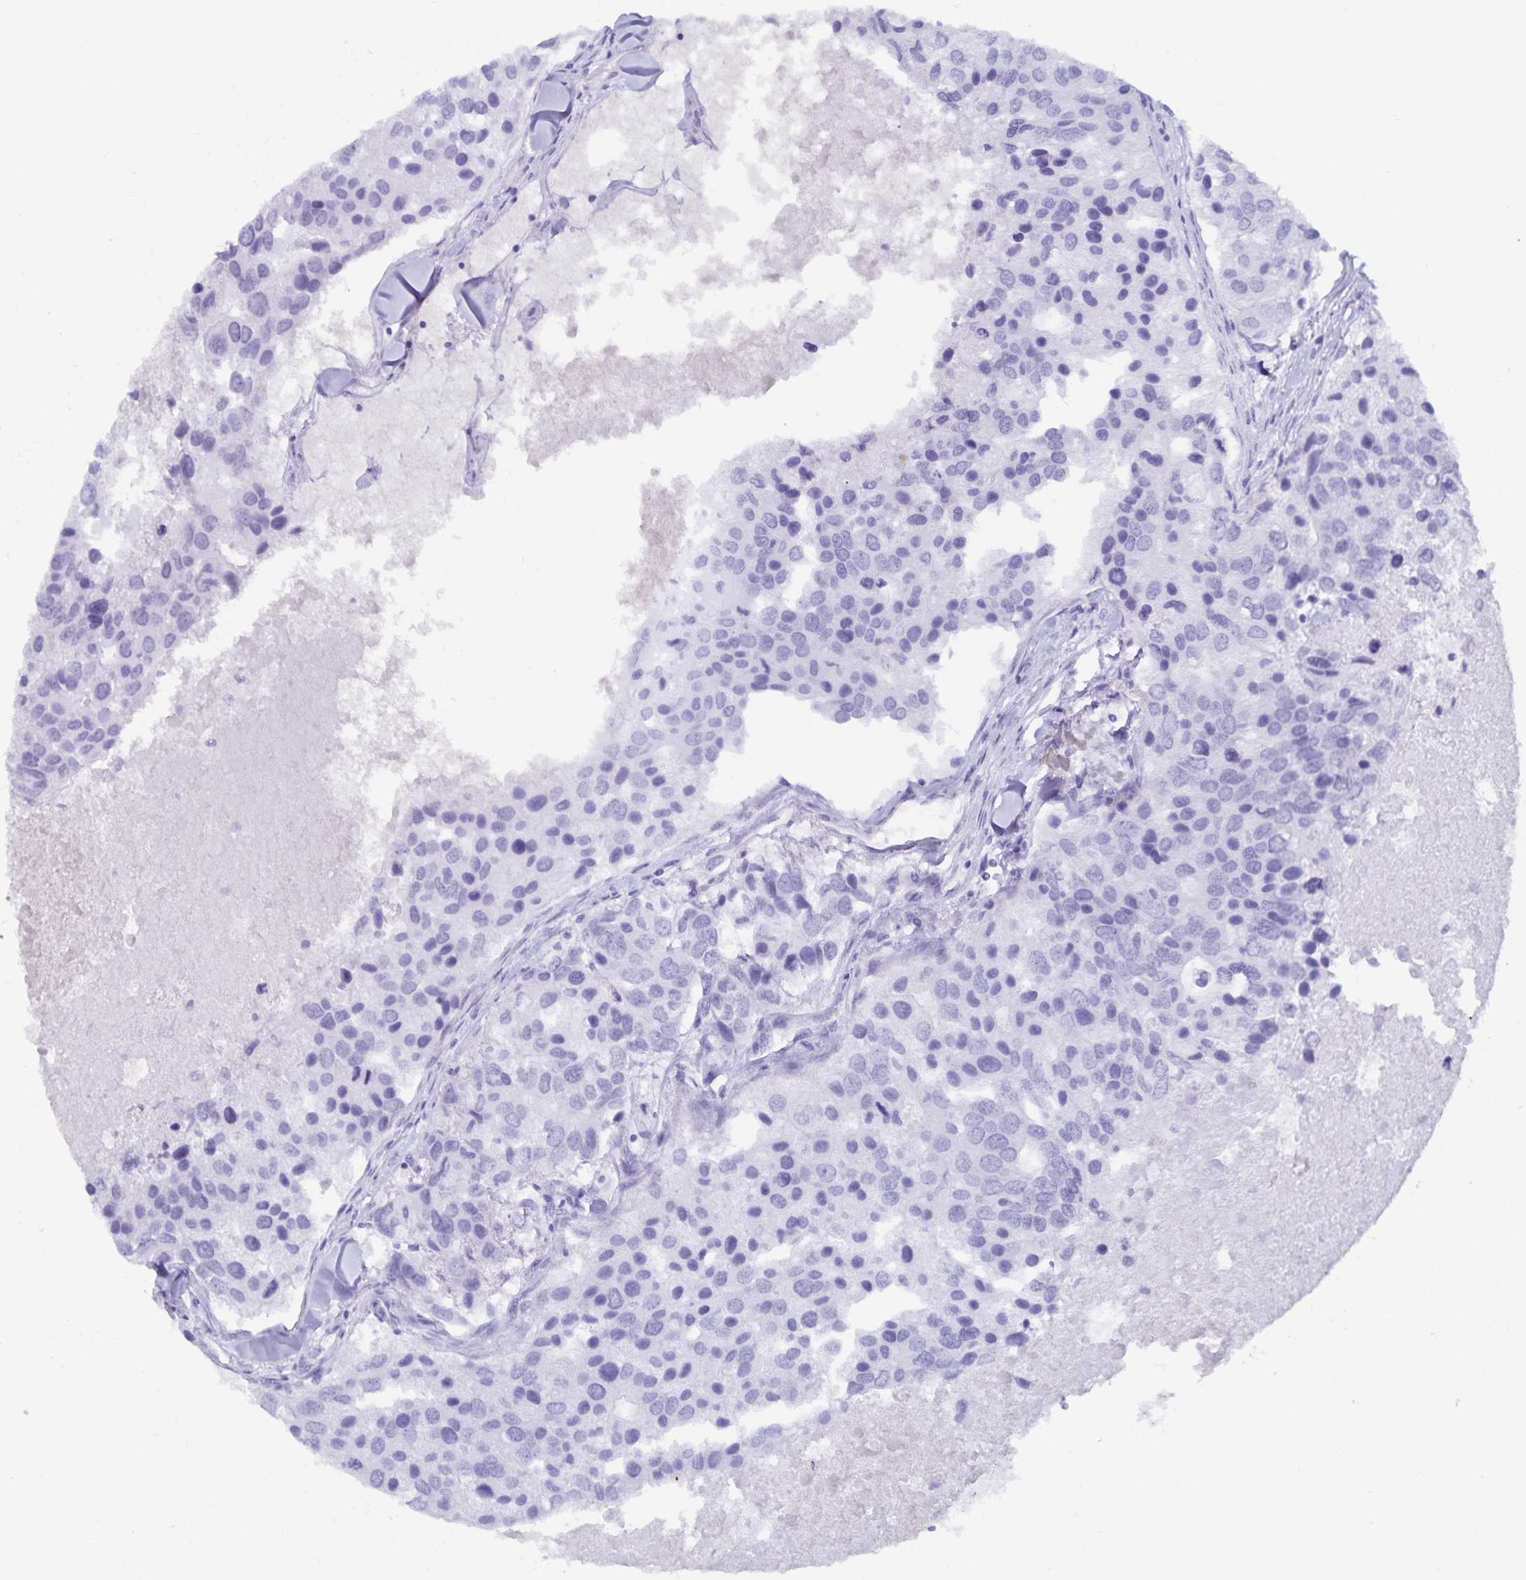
{"staining": {"intensity": "negative", "quantity": "none", "location": "none"}, "tissue": "breast cancer", "cell_type": "Tumor cells", "image_type": "cancer", "snomed": [{"axis": "morphology", "description": "Duct carcinoma"}, {"axis": "topography", "description": "Breast"}], "caption": "DAB immunohistochemical staining of breast infiltrating ductal carcinoma shows no significant expression in tumor cells. (DAB immunohistochemistry (IHC) visualized using brightfield microscopy, high magnification).", "gene": "GPR137", "patient": {"sex": "female", "age": 83}}